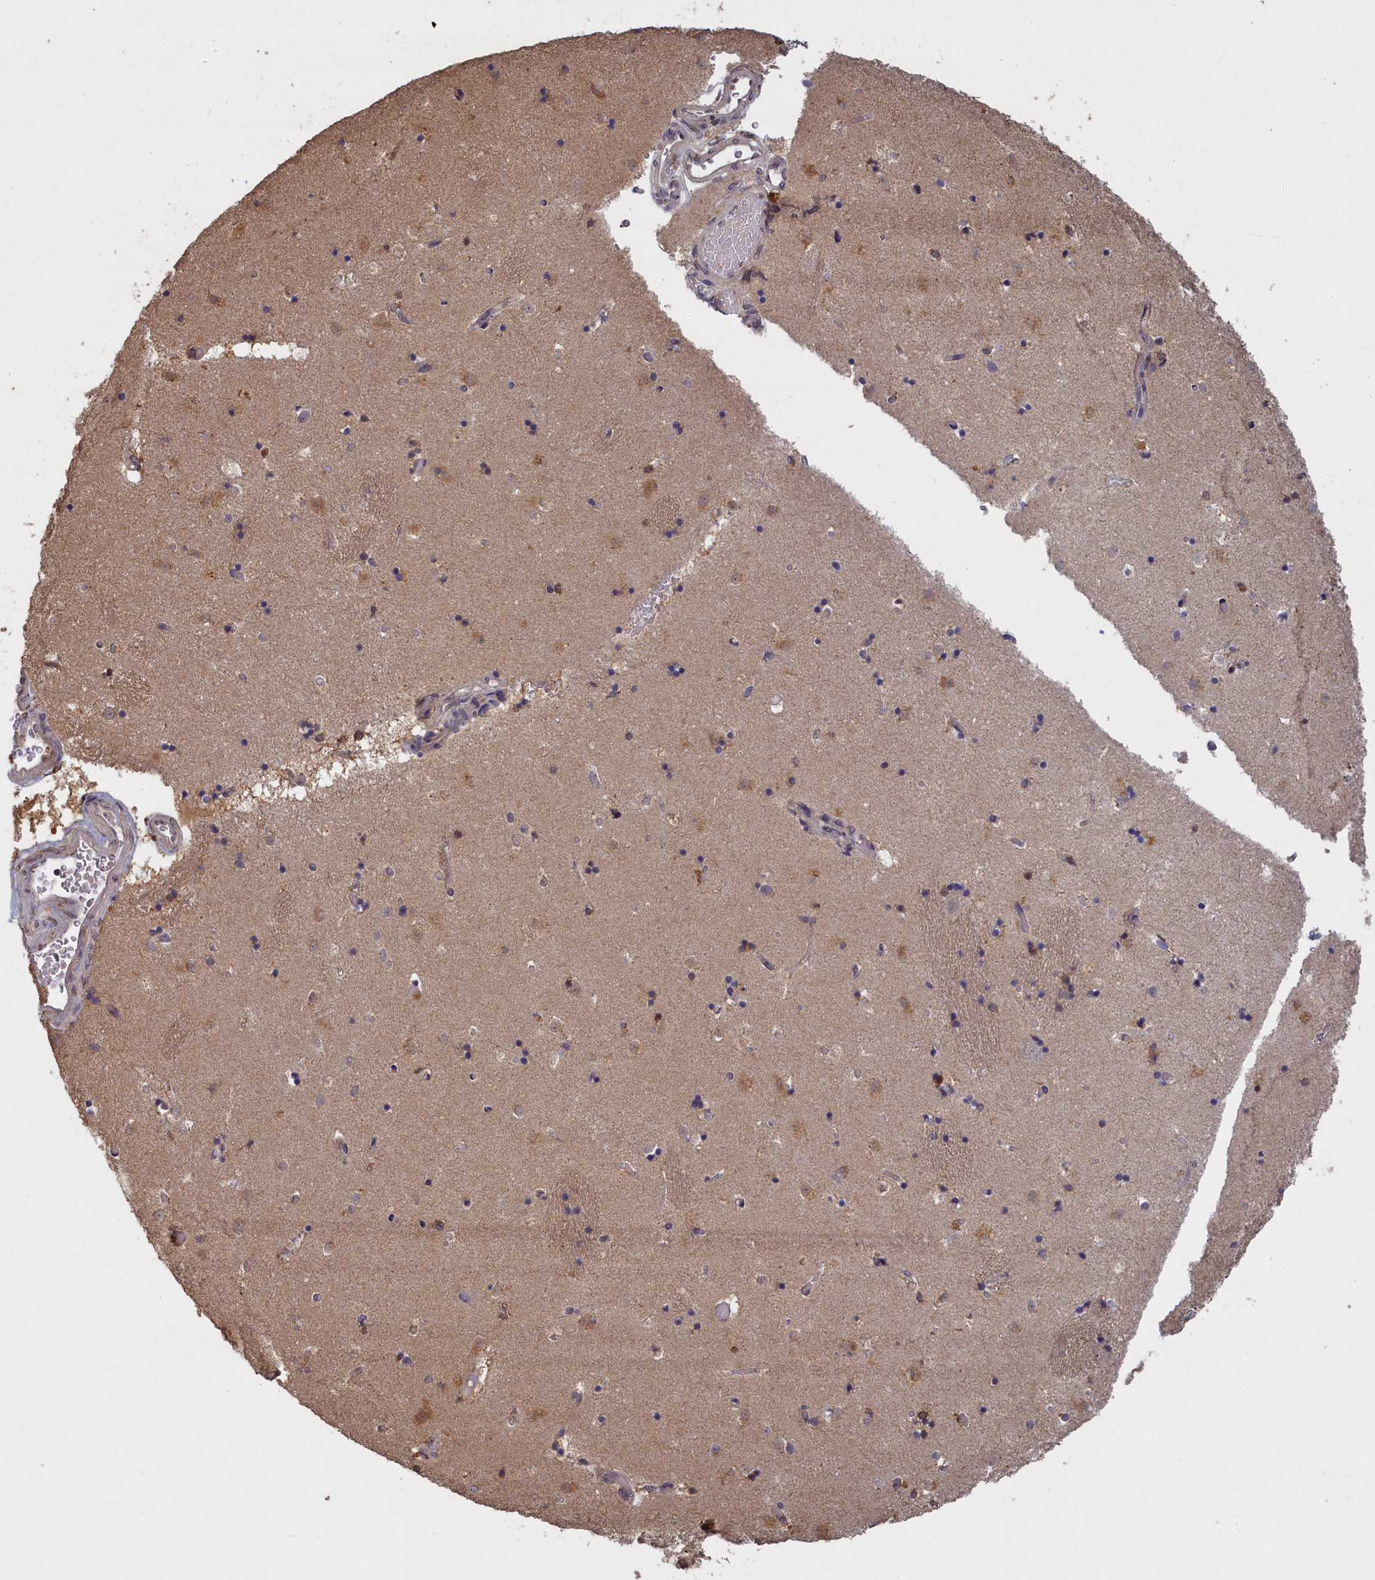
{"staining": {"intensity": "weak", "quantity": "25%-75%", "location": "cytoplasmic/membranous"}, "tissue": "caudate", "cell_type": "Glial cells", "image_type": "normal", "snomed": [{"axis": "morphology", "description": "Normal tissue, NOS"}, {"axis": "topography", "description": "Lateral ventricle wall"}], "caption": "Glial cells reveal weak cytoplasmic/membranous positivity in approximately 25%-75% of cells in unremarkable caudate. The staining was performed using DAB (3,3'-diaminobenzidine), with brown indicating positive protein expression. Nuclei are stained blue with hematoxylin.", "gene": "UCHL3", "patient": {"sex": "female", "age": 52}}